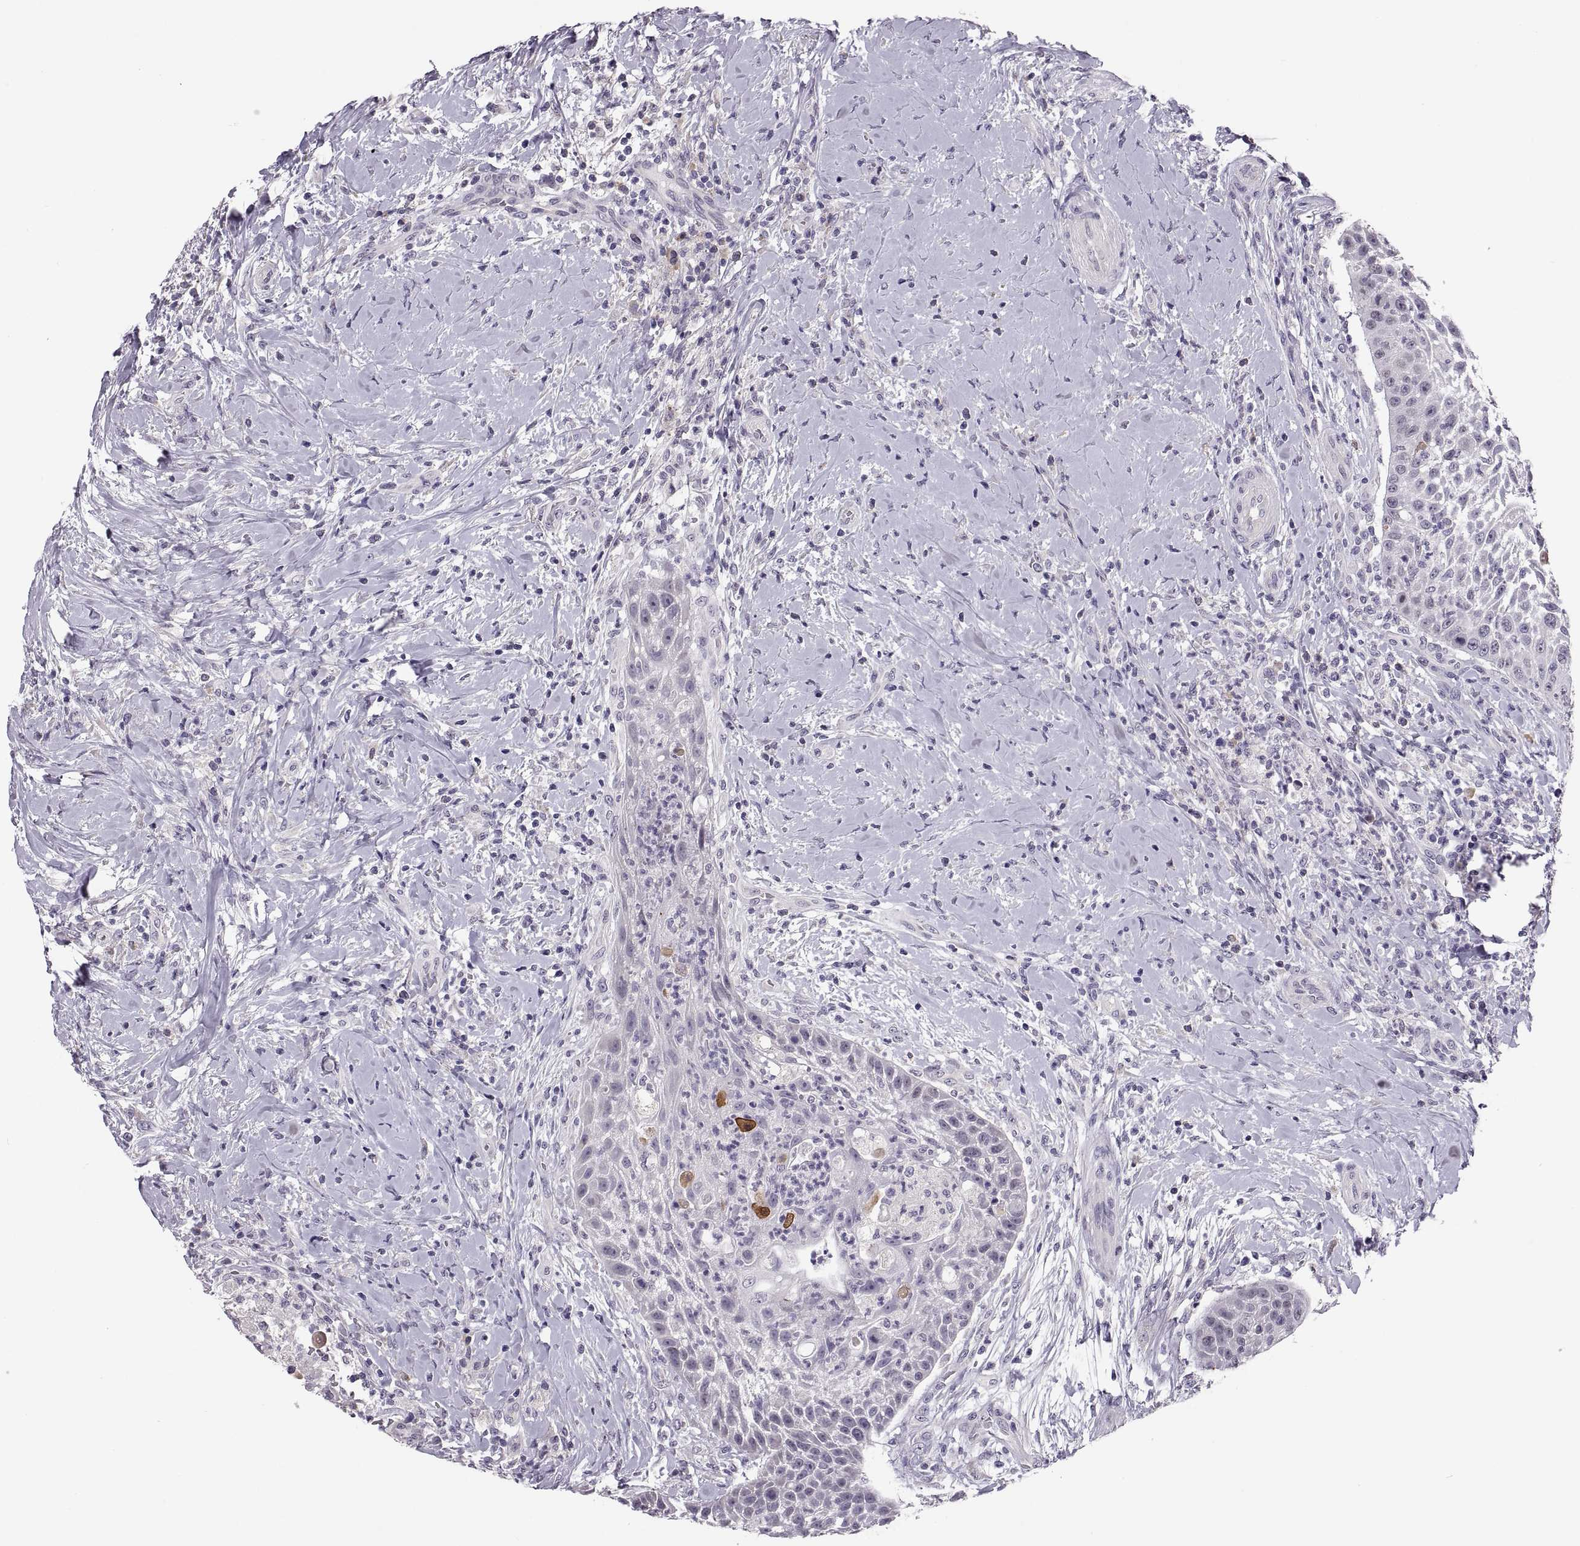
{"staining": {"intensity": "negative", "quantity": "none", "location": "none"}, "tissue": "head and neck cancer", "cell_type": "Tumor cells", "image_type": "cancer", "snomed": [{"axis": "morphology", "description": "Squamous cell carcinoma, NOS"}, {"axis": "topography", "description": "Head-Neck"}], "caption": "Immunohistochemical staining of human head and neck cancer (squamous cell carcinoma) displays no significant positivity in tumor cells. (Stains: DAB (3,3'-diaminobenzidine) immunohistochemistry with hematoxylin counter stain, Microscopy: brightfield microscopy at high magnification).", "gene": "MAGEB18", "patient": {"sex": "male", "age": 69}}